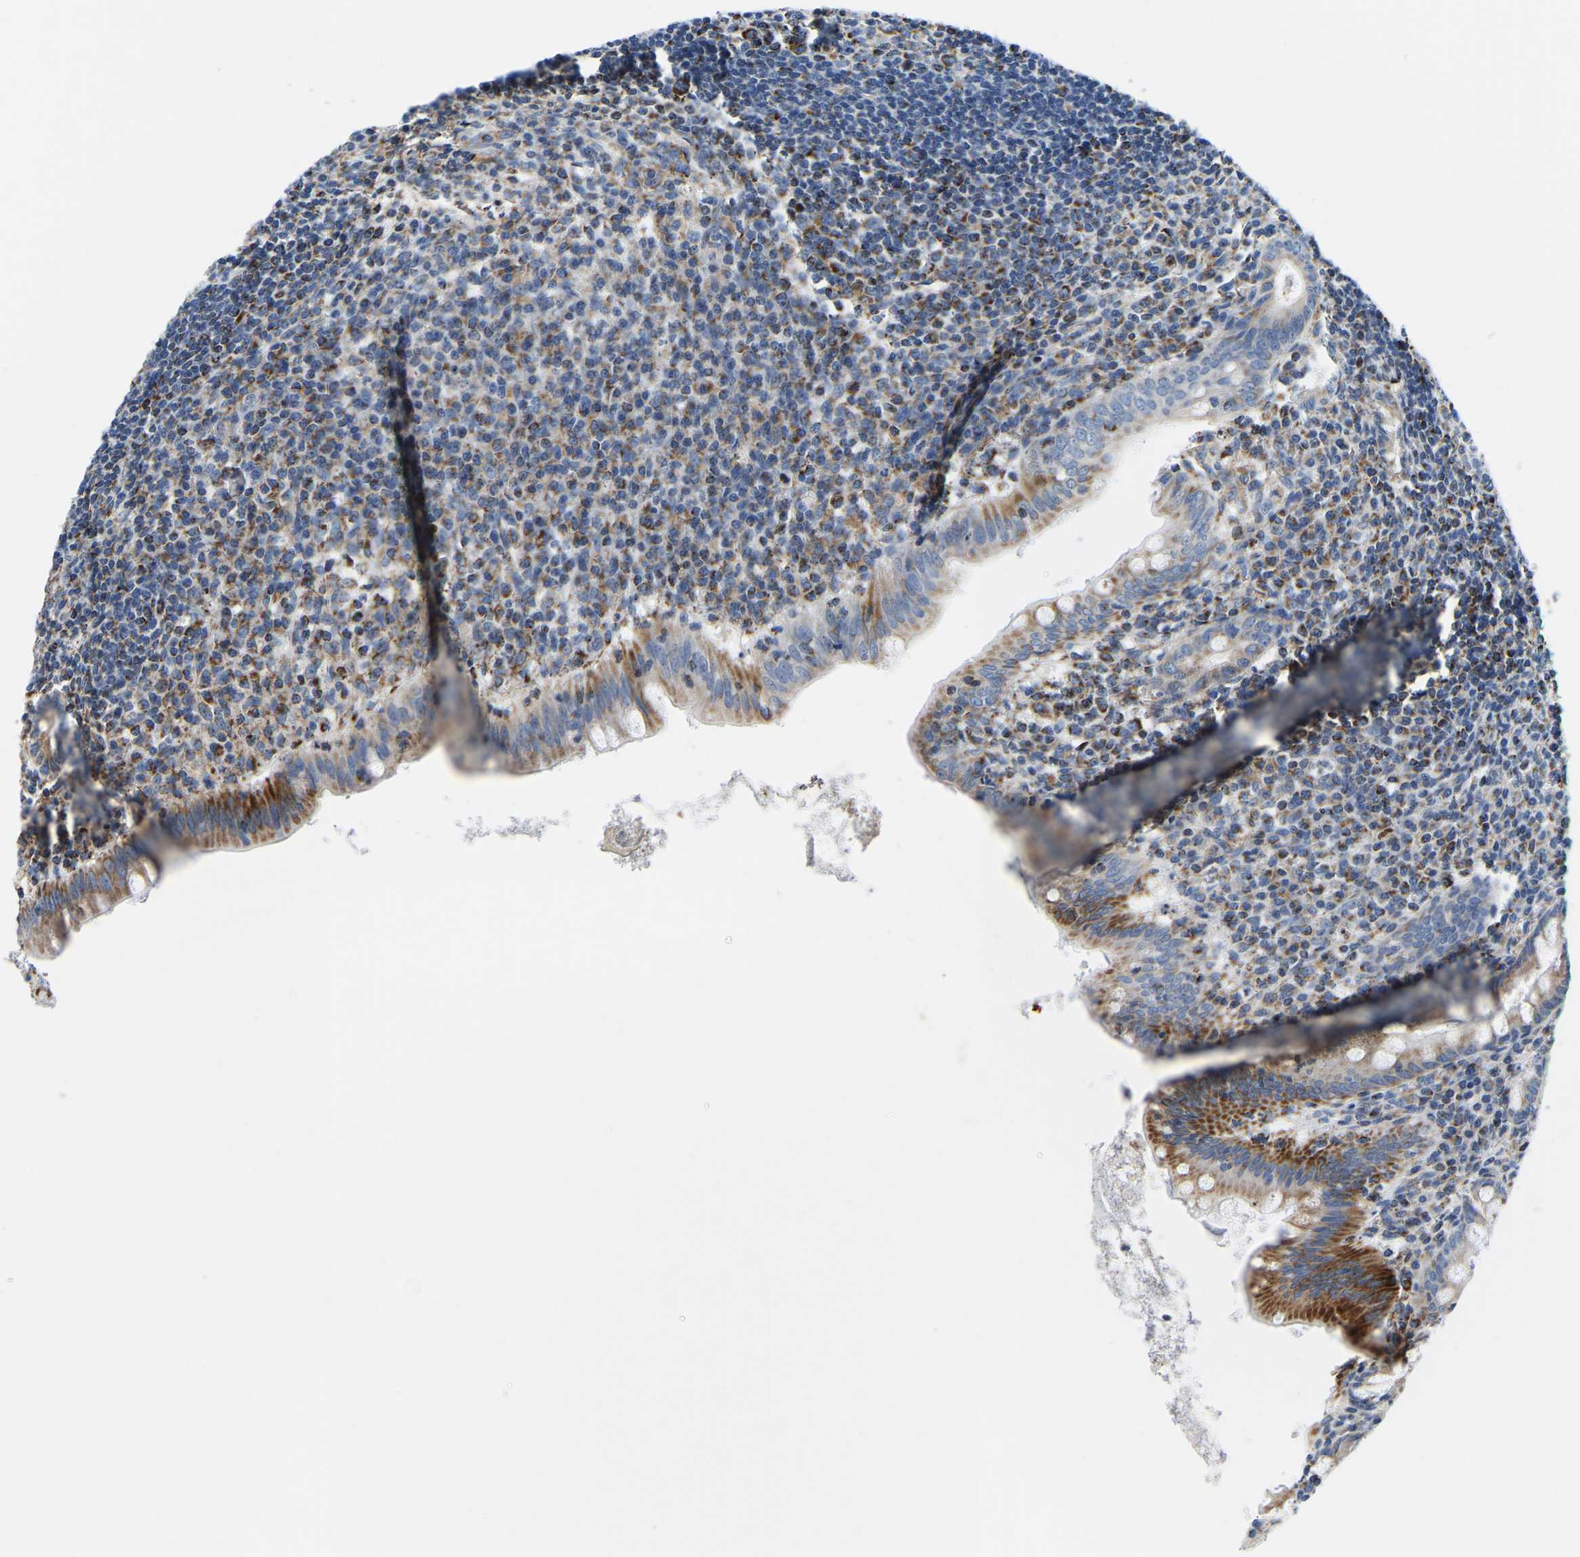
{"staining": {"intensity": "strong", "quantity": "25%-75%", "location": "cytoplasmic/membranous"}, "tissue": "appendix", "cell_type": "Glandular cells", "image_type": "normal", "snomed": [{"axis": "morphology", "description": "Normal tissue, NOS"}, {"axis": "topography", "description": "Appendix"}], "caption": "Strong cytoplasmic/membranous staining for a protein is appreciated in approximately 25%-75% of glandular cells of benign appendix using immunohistochemistry.", "gene": "SFXN1", "patient": {"sex": "male", "age": 56}}